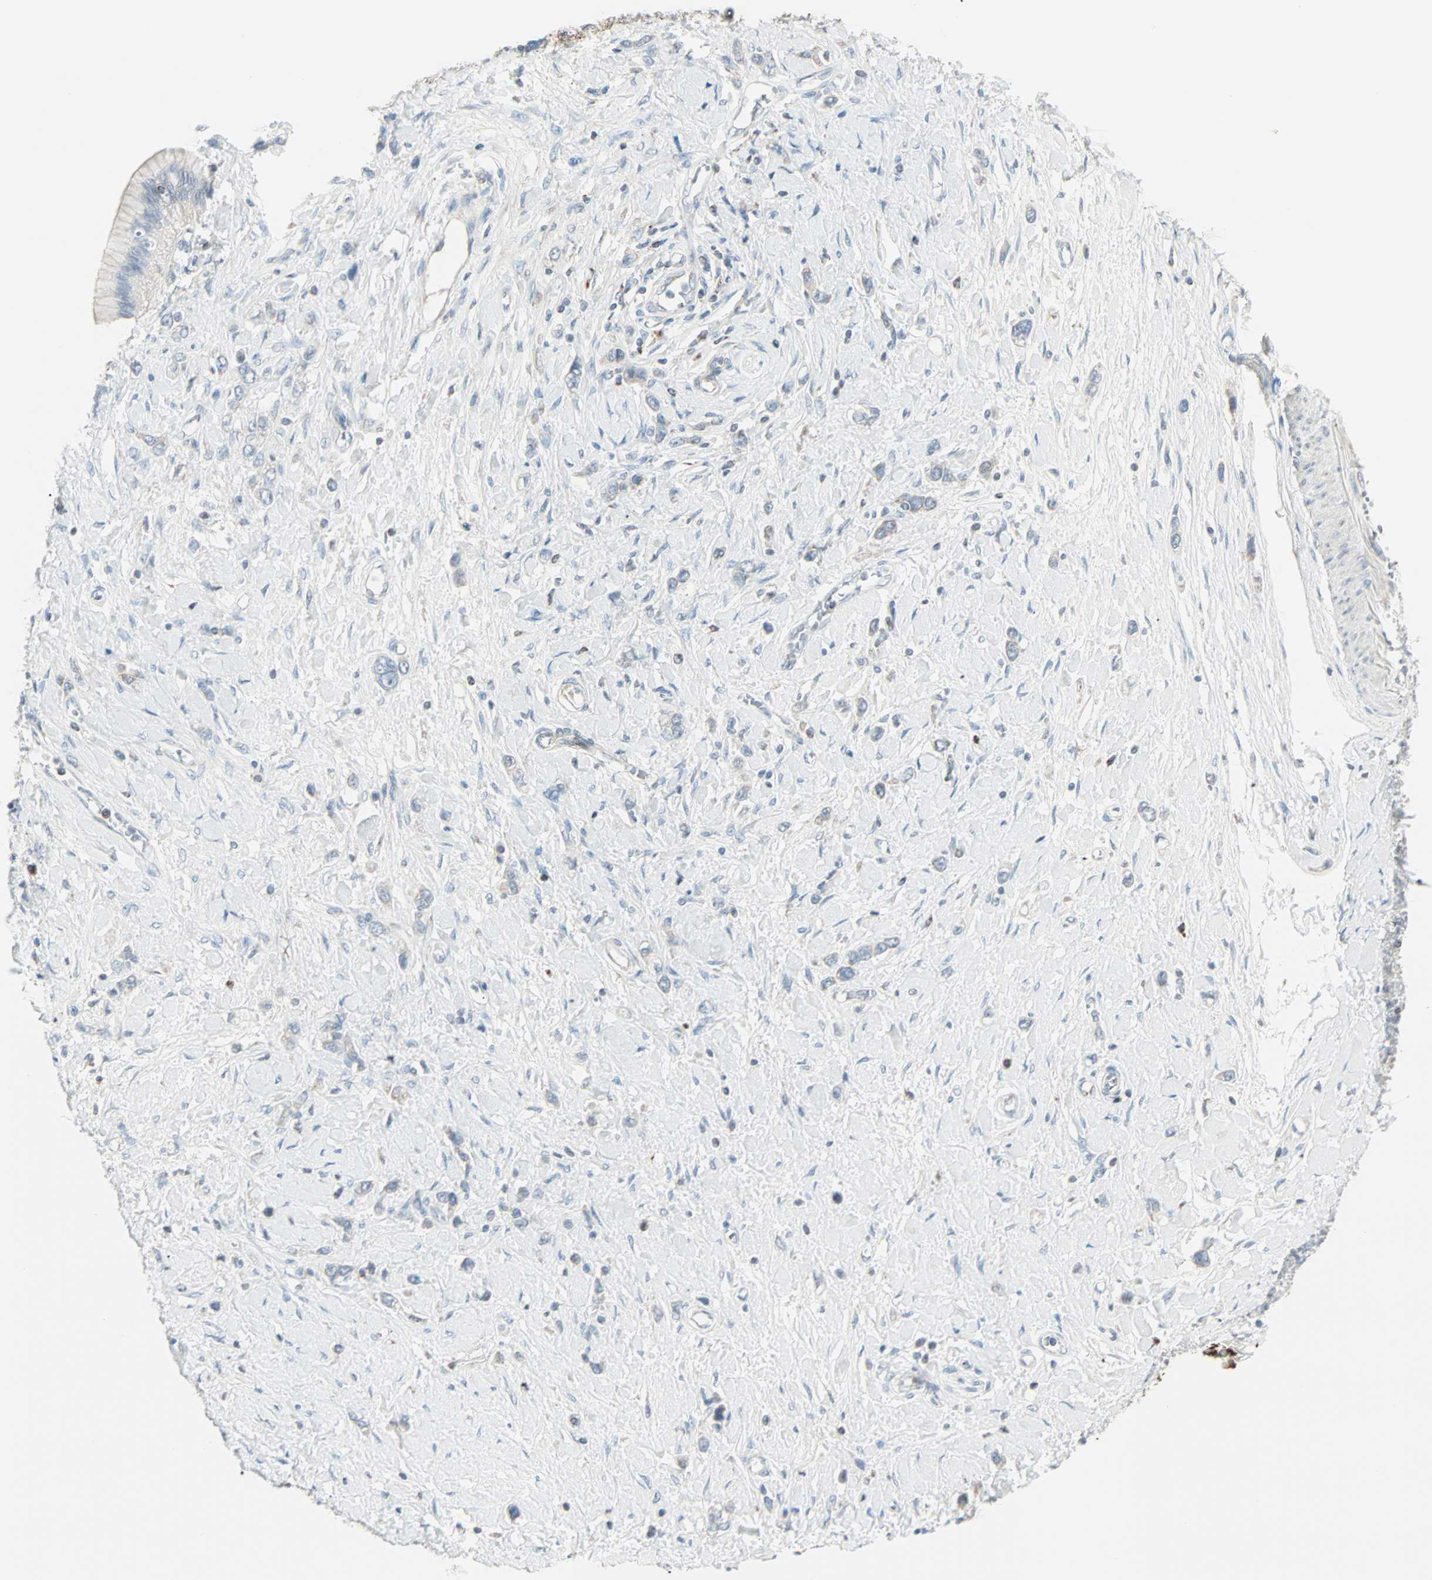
{"staining": {"intensity": "negative", "quantity": "none", "location": "none"}, "tissue": "stomach cancer", "cell_type": "Tumor cells", "image_type": "cancer", "snomed": [{"axis": "morphology", "description": "Normal tissue, NOS"}, {"axis": "morphology", "description": "Adenocarcinoma, NOS"}, {"axis": "topography", "description": "Stomach, upper"}, {"axis": "topography", "description": "Stomach"}], "caption": "The IHC micrograph has no significant expression in tumor cells of stomach adenocarcinoma tissue.", "gene": "IDH2", "patient": {"sex": "female", "age": 65}}